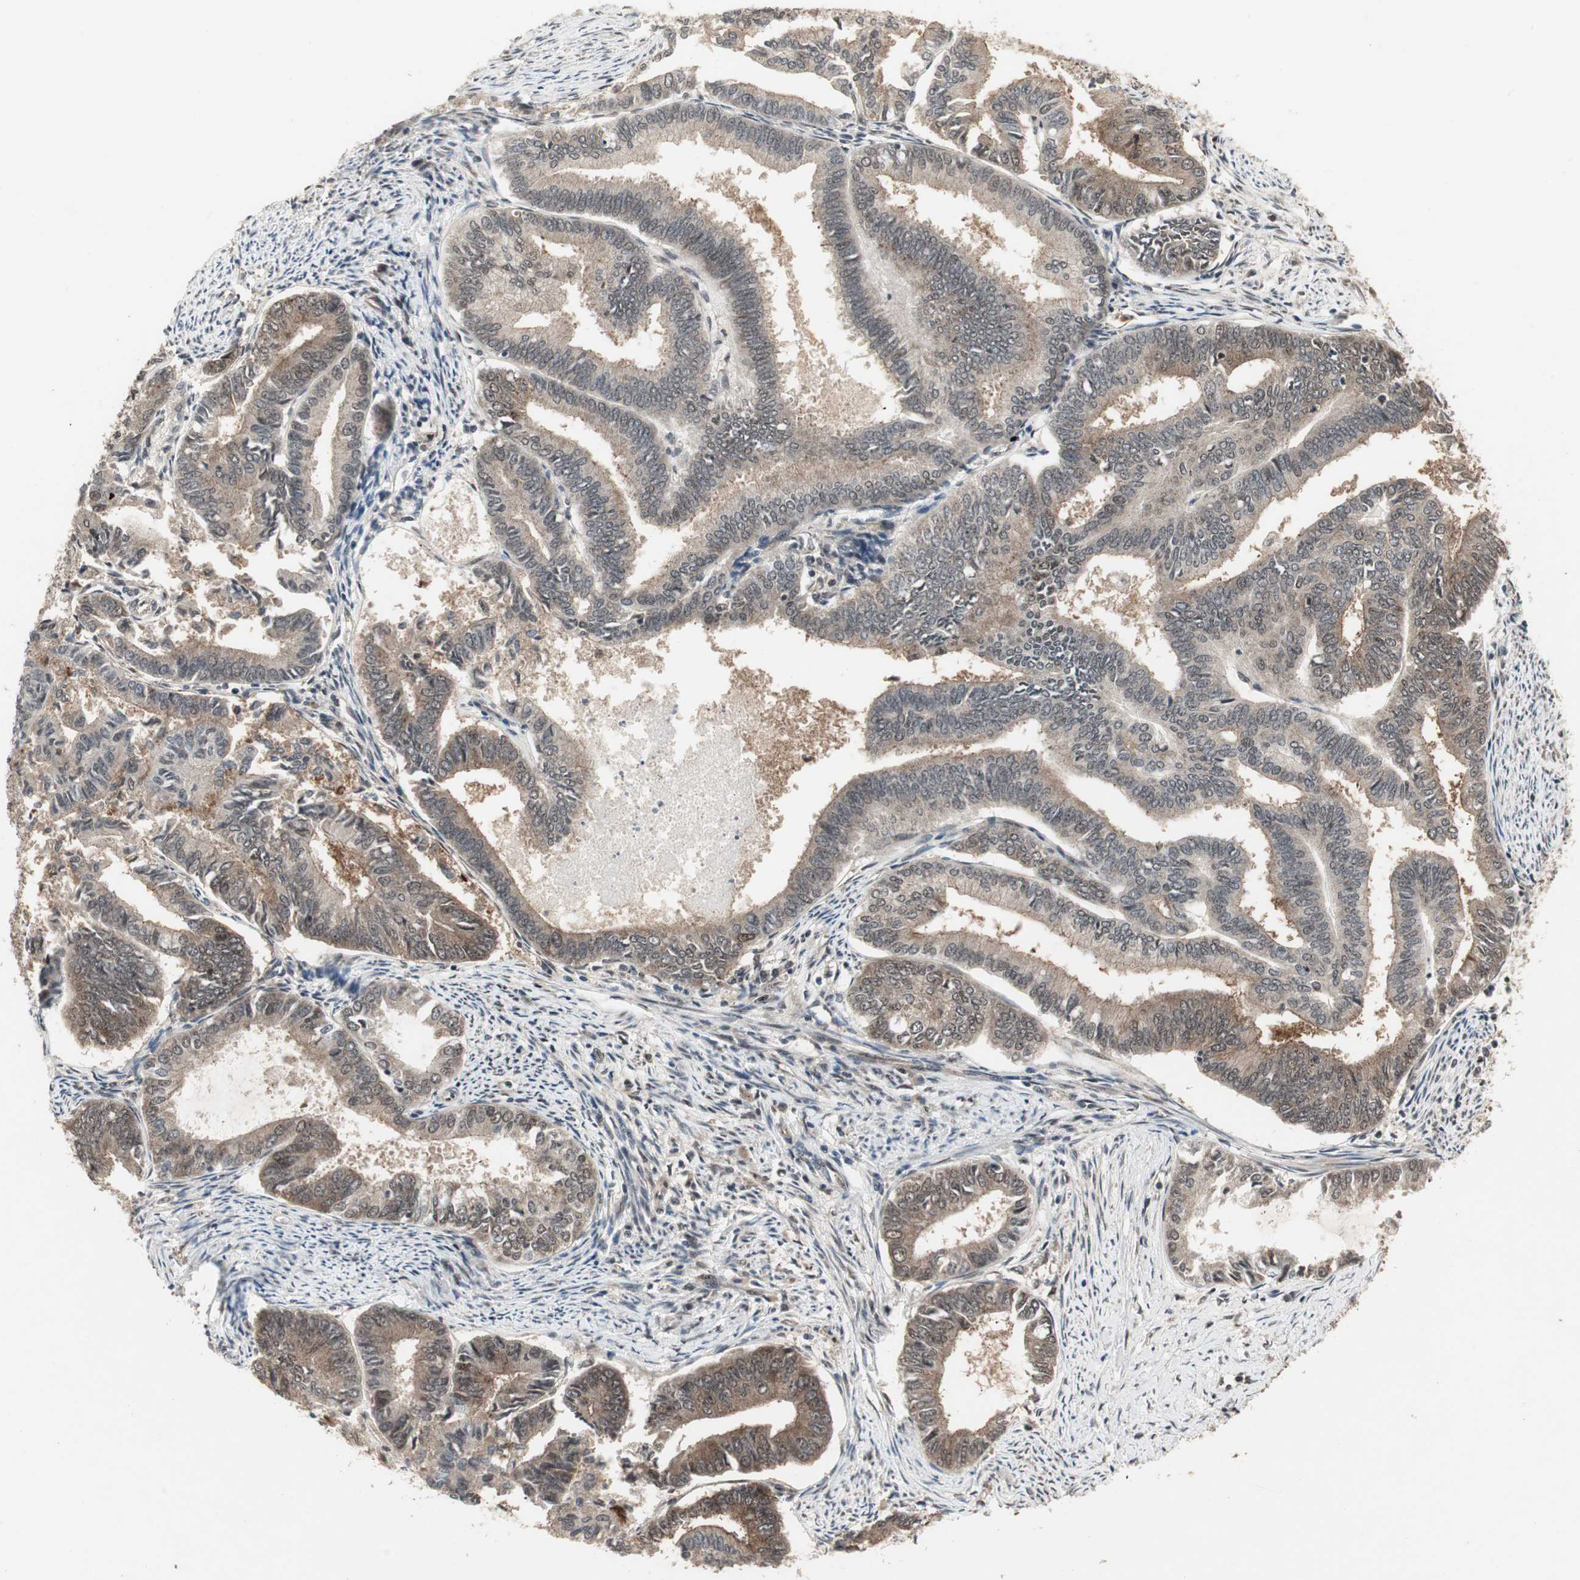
{"staining": {"intensity": "moderate", "quantity": "<25%", "location": "cytoplasmic/membranous"}, "tissue": "endometrial cancer", "cell_type": "Tumor cells", "image_type": "cancer", "snomed": [{"axis": "morphology", "description": "Adenocarcinoma, NOS"}, {"axis": "topography", "description": "Endometrium"}], "caption": "About <25% of tumor cells in endometrial cancer show moderate cytoplasmic/membranous protein staining as visualized by brown immunohistochemical staining.", "gene": "CSNK2B", "patient": {"sex": "female", "age": 86}}